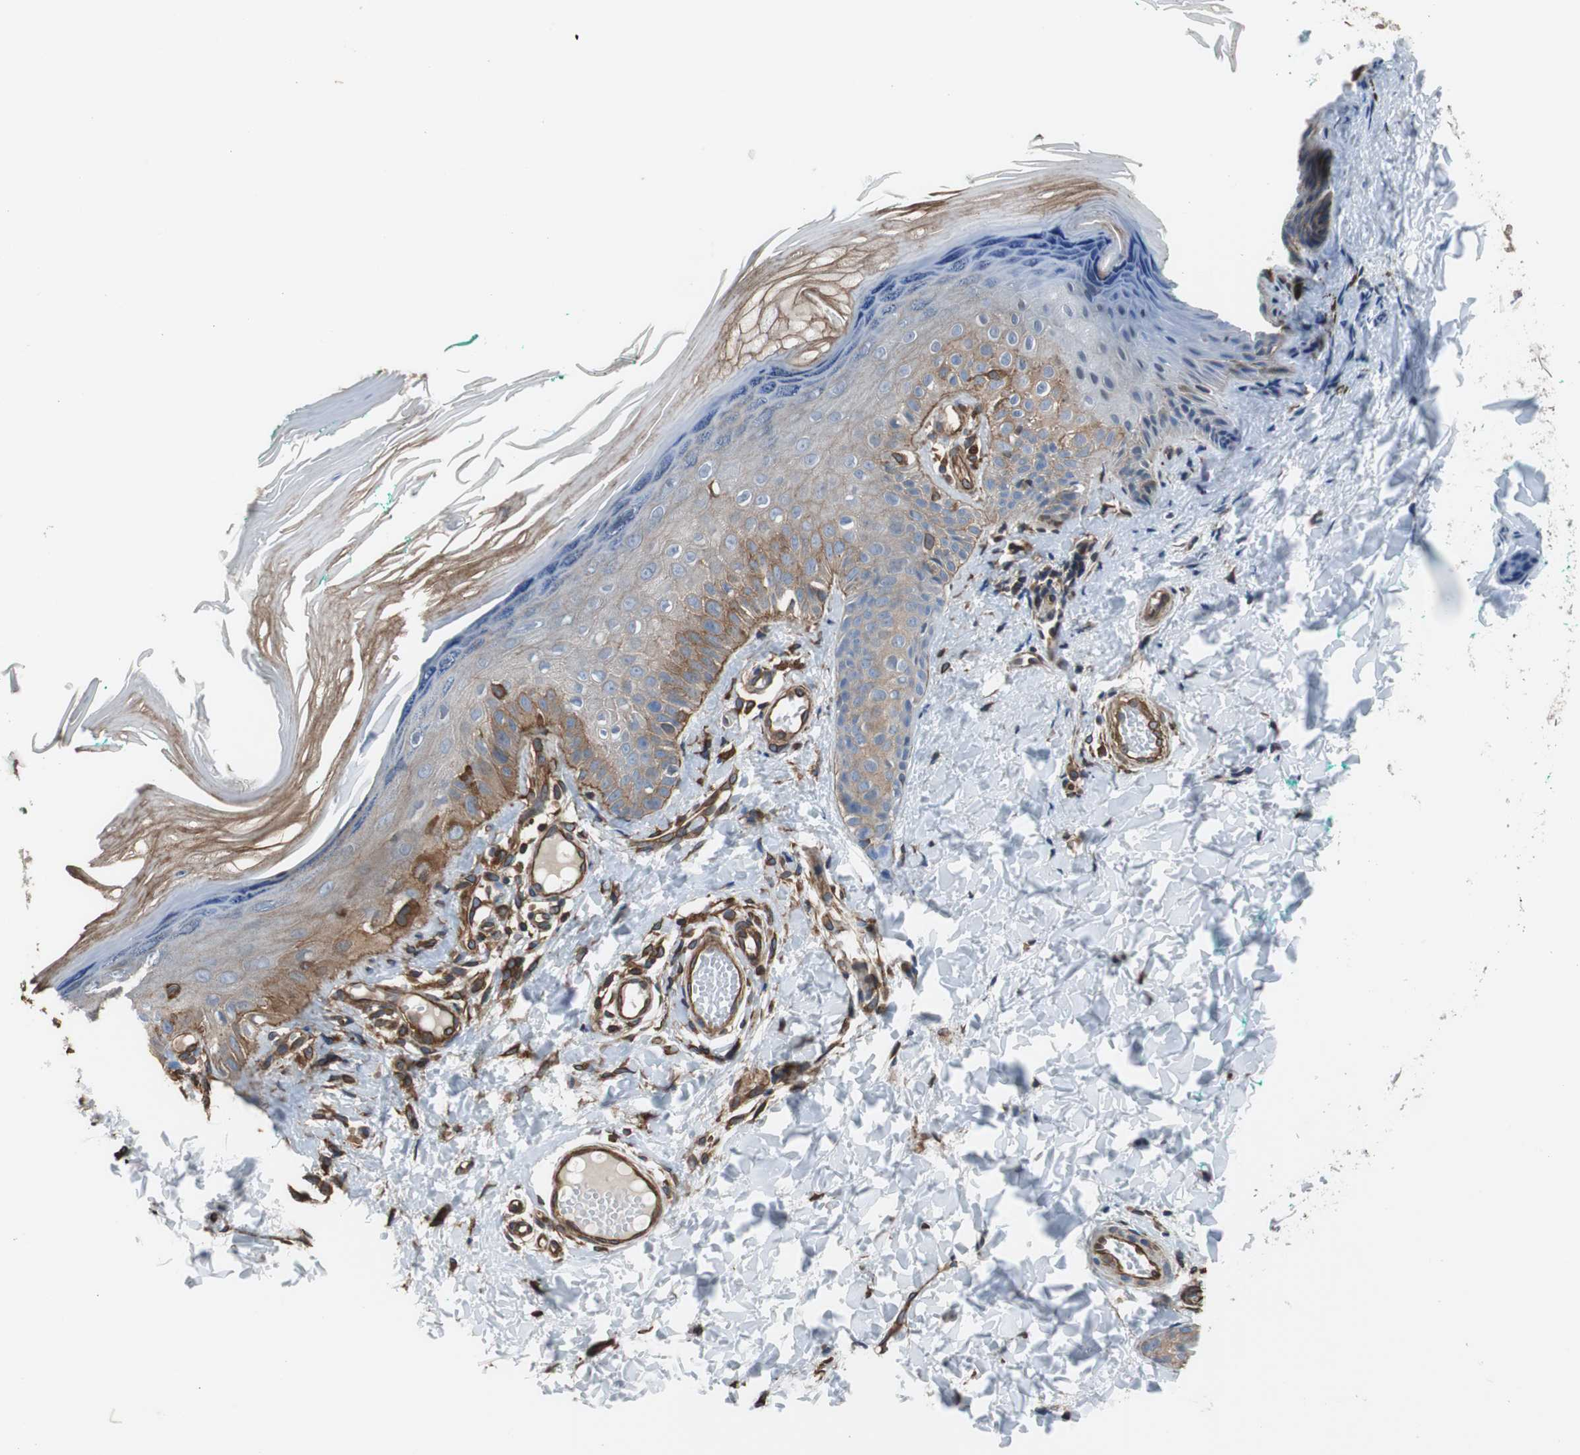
{"staining": {"intensity": "moderate", "quantity": ">75%", "location": "cytoplasmic/membranous"}, "tissue": "skin", "cell_type": "Fibroblasts", "image_type": "normal", "snomed": [{"axis": "morphology", "description": "Normal tissue, NOS"}, {"axis": "topography", "description": "Skin"}], "caption": "Approximately >75% of fibroblasts in normal skin show moderate cytoplasmic/membranous protein positivity as visualized by brown immunohistochemical staining.", "gene": "KIF3B", "patient": {"sex": "male", "age": 26}}